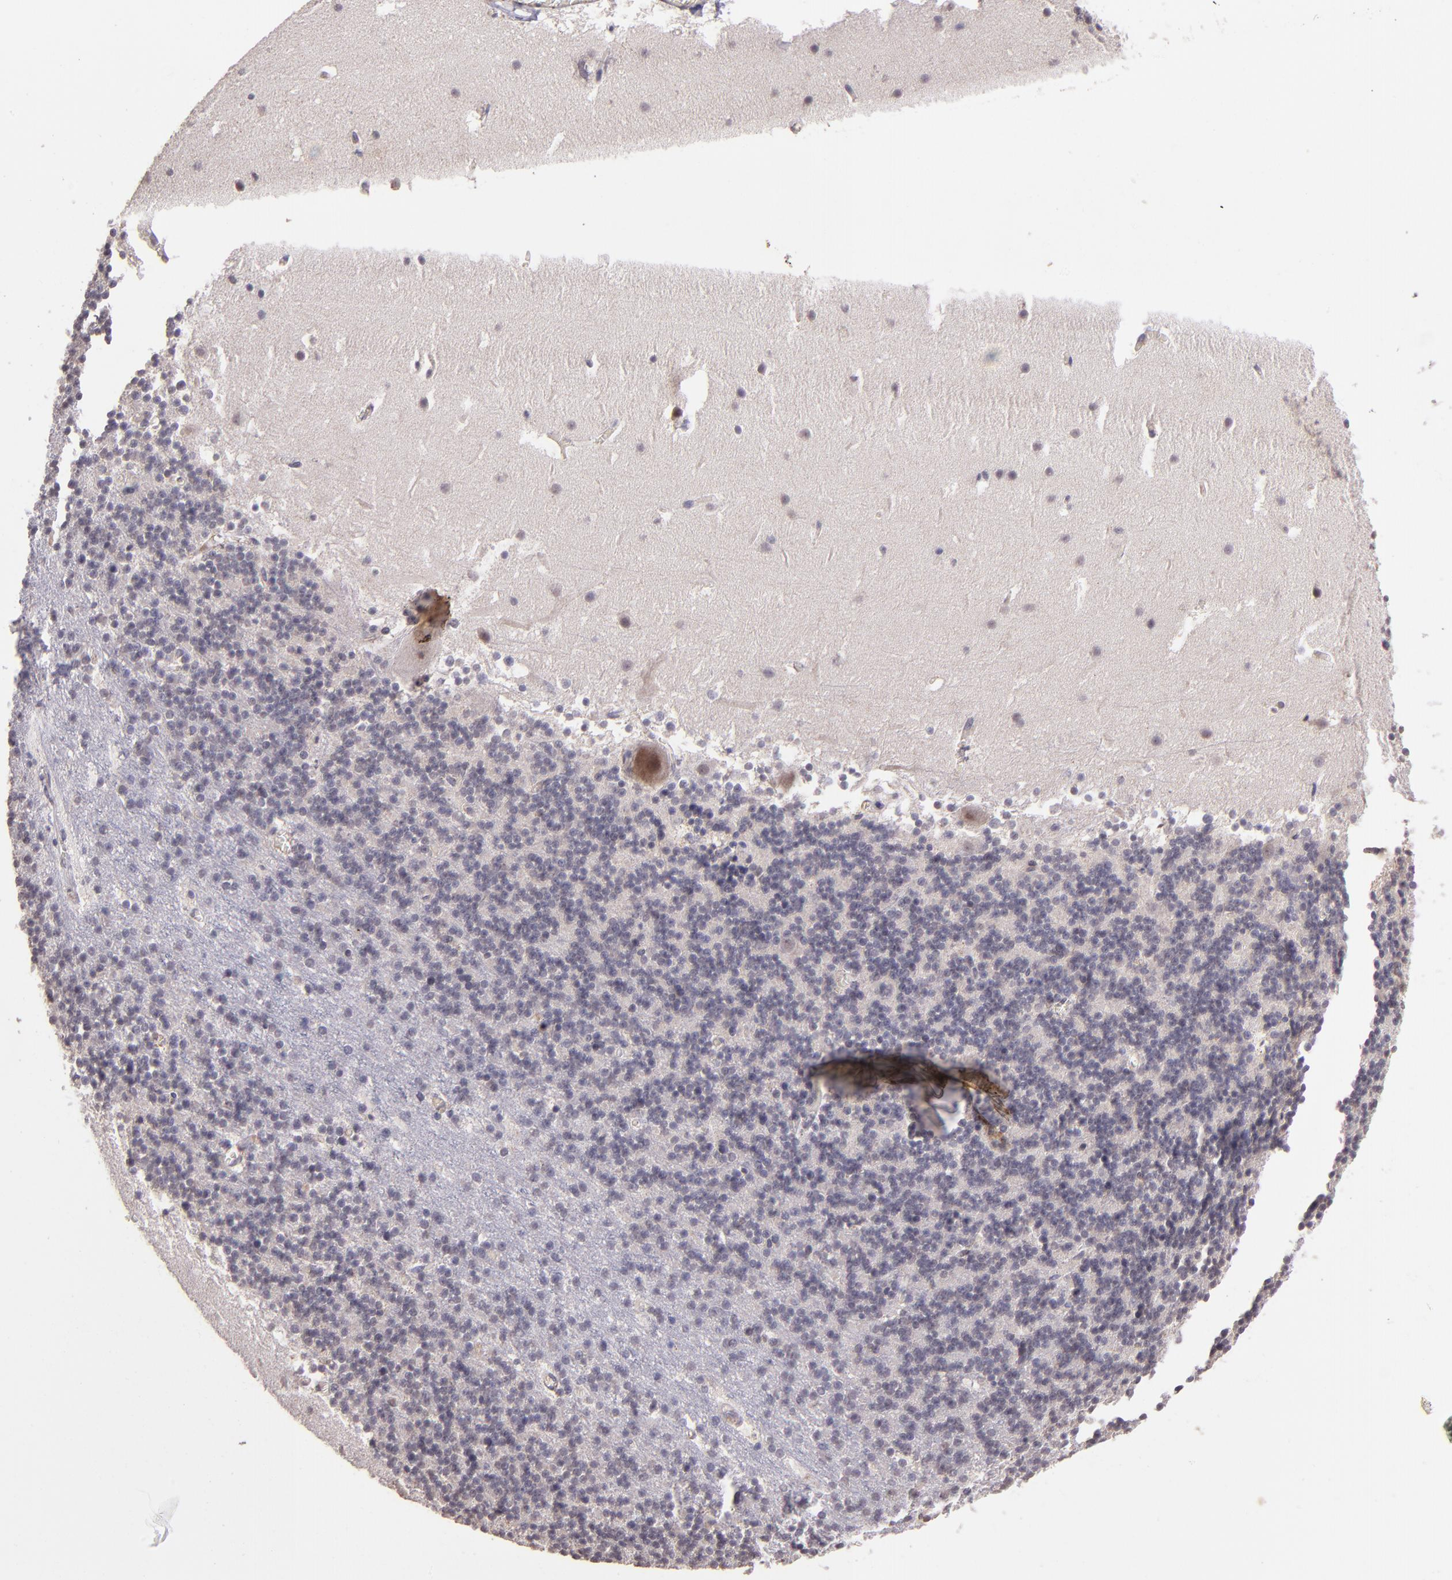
{"staining": {"intensity": "negative", "quantity": "none", "location": "none"}, "tissue": "cerebellum", "cell_type": "Cells in granular layer", "image_type": "normal", "snomed": [{"axis": "morphology", "description": "Normal tissue, NOS"}, {"axis": "topography", "description": "Cerebellum"}], "caption": "IHC of normal human cerebellum reveals no staining in cells in granular layer. The staining is performed using DAB (3,3'-diaminobenzidine) brown chromogen with nuclei counter-stained in using hematoxylin.", "gene": "TAF7L", "patient": {"sex": "male", "age": 45}}